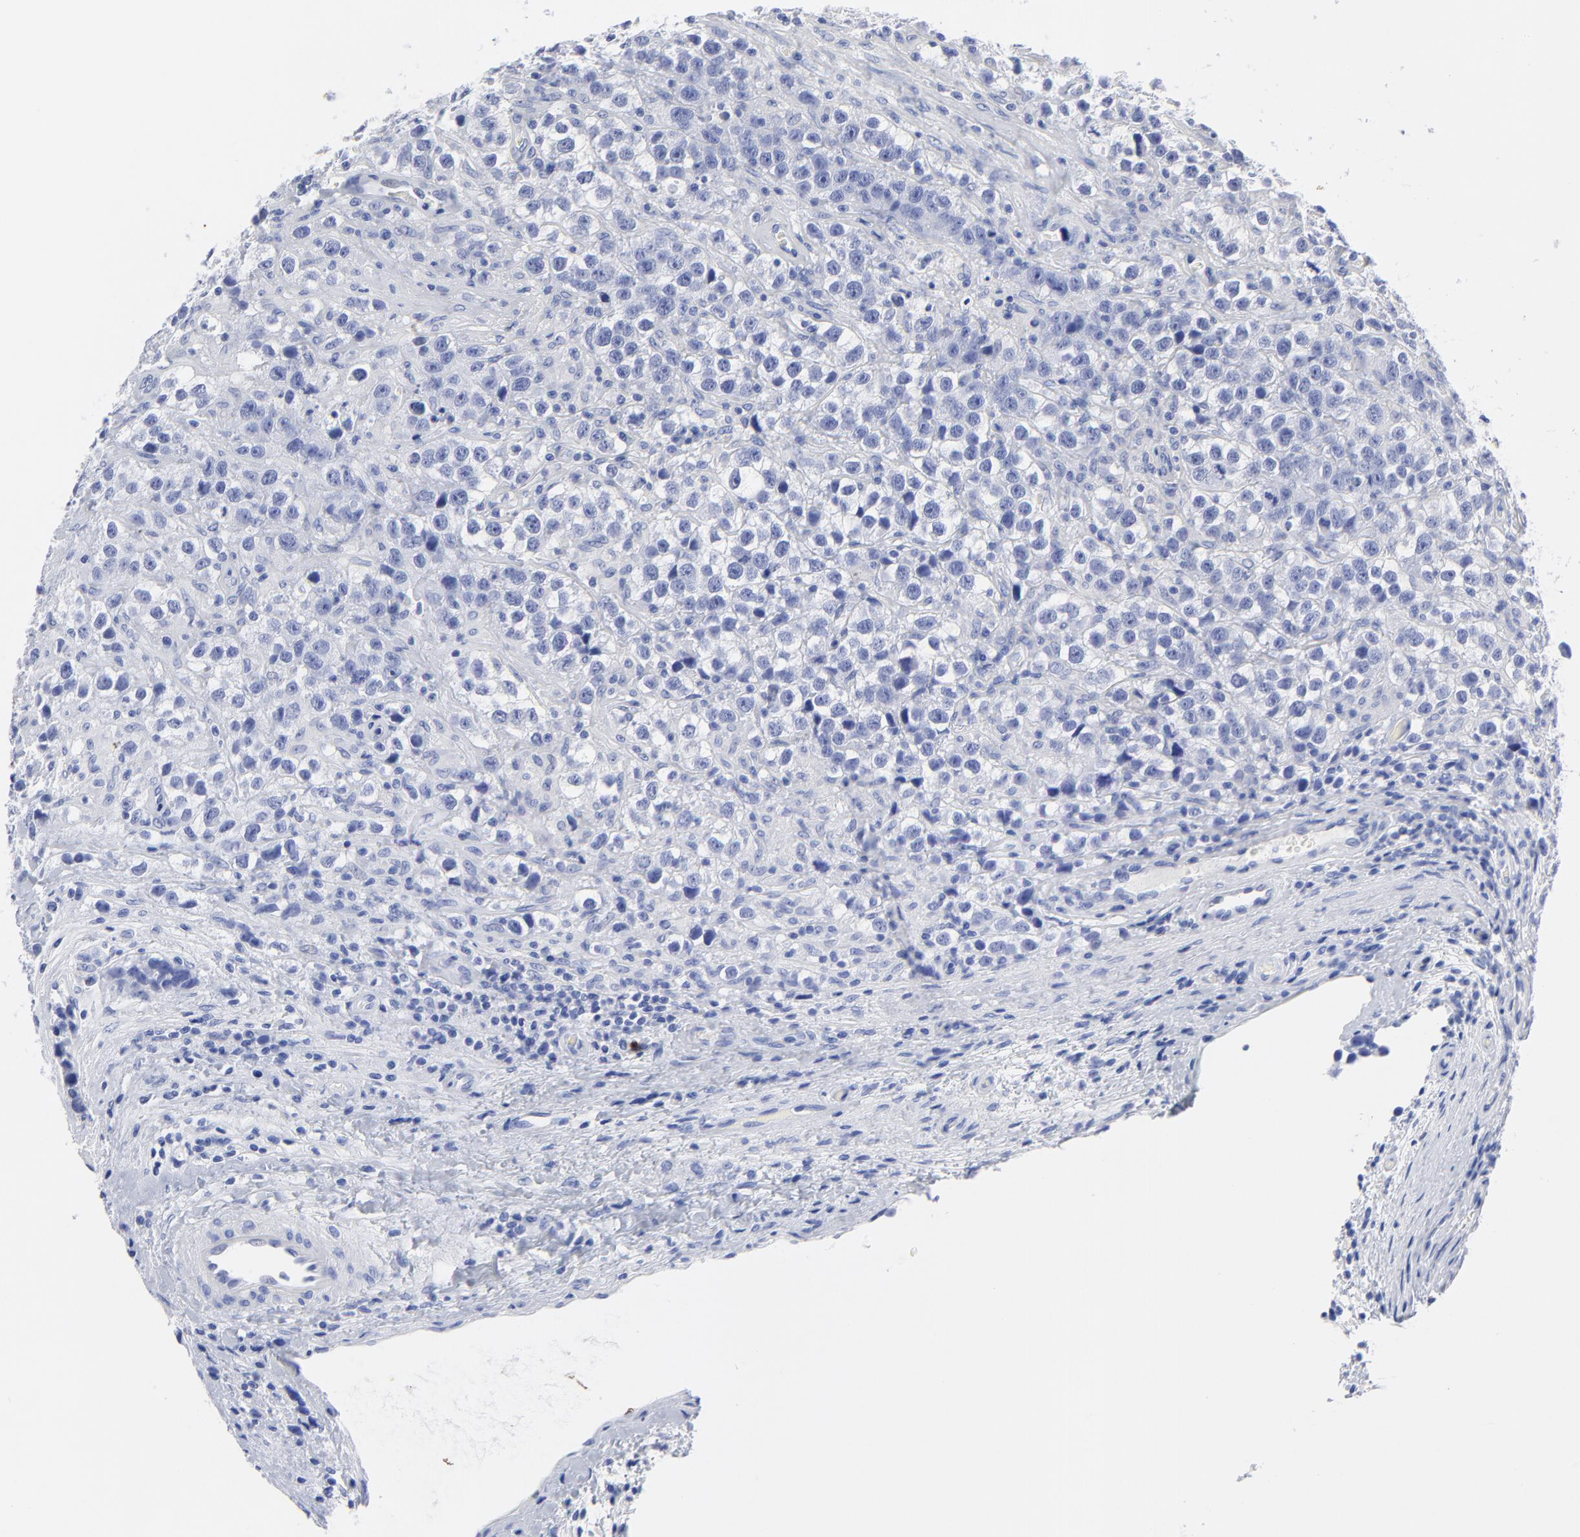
{"staining": {"intensity": "negative", "quantity": "none", "location": "none"}, "tissue": "testis cancer", "cell_type": "Tumor cells", "image_type": "cancer", "snomed": [{"axis": "morphology", "description": "Seminoma, NOS"}, {"axis": "topography", "description": "Testis"}], "caption": "An image of human testis cancer is negative for staining in tumor cells. (DAB (3,3'-diaminobenzidine) immunohistochemistry visualized using brightfield microscopy, high magnification).", "gene": "ACY1", "patient": {"sex": "male", "age": 43}}